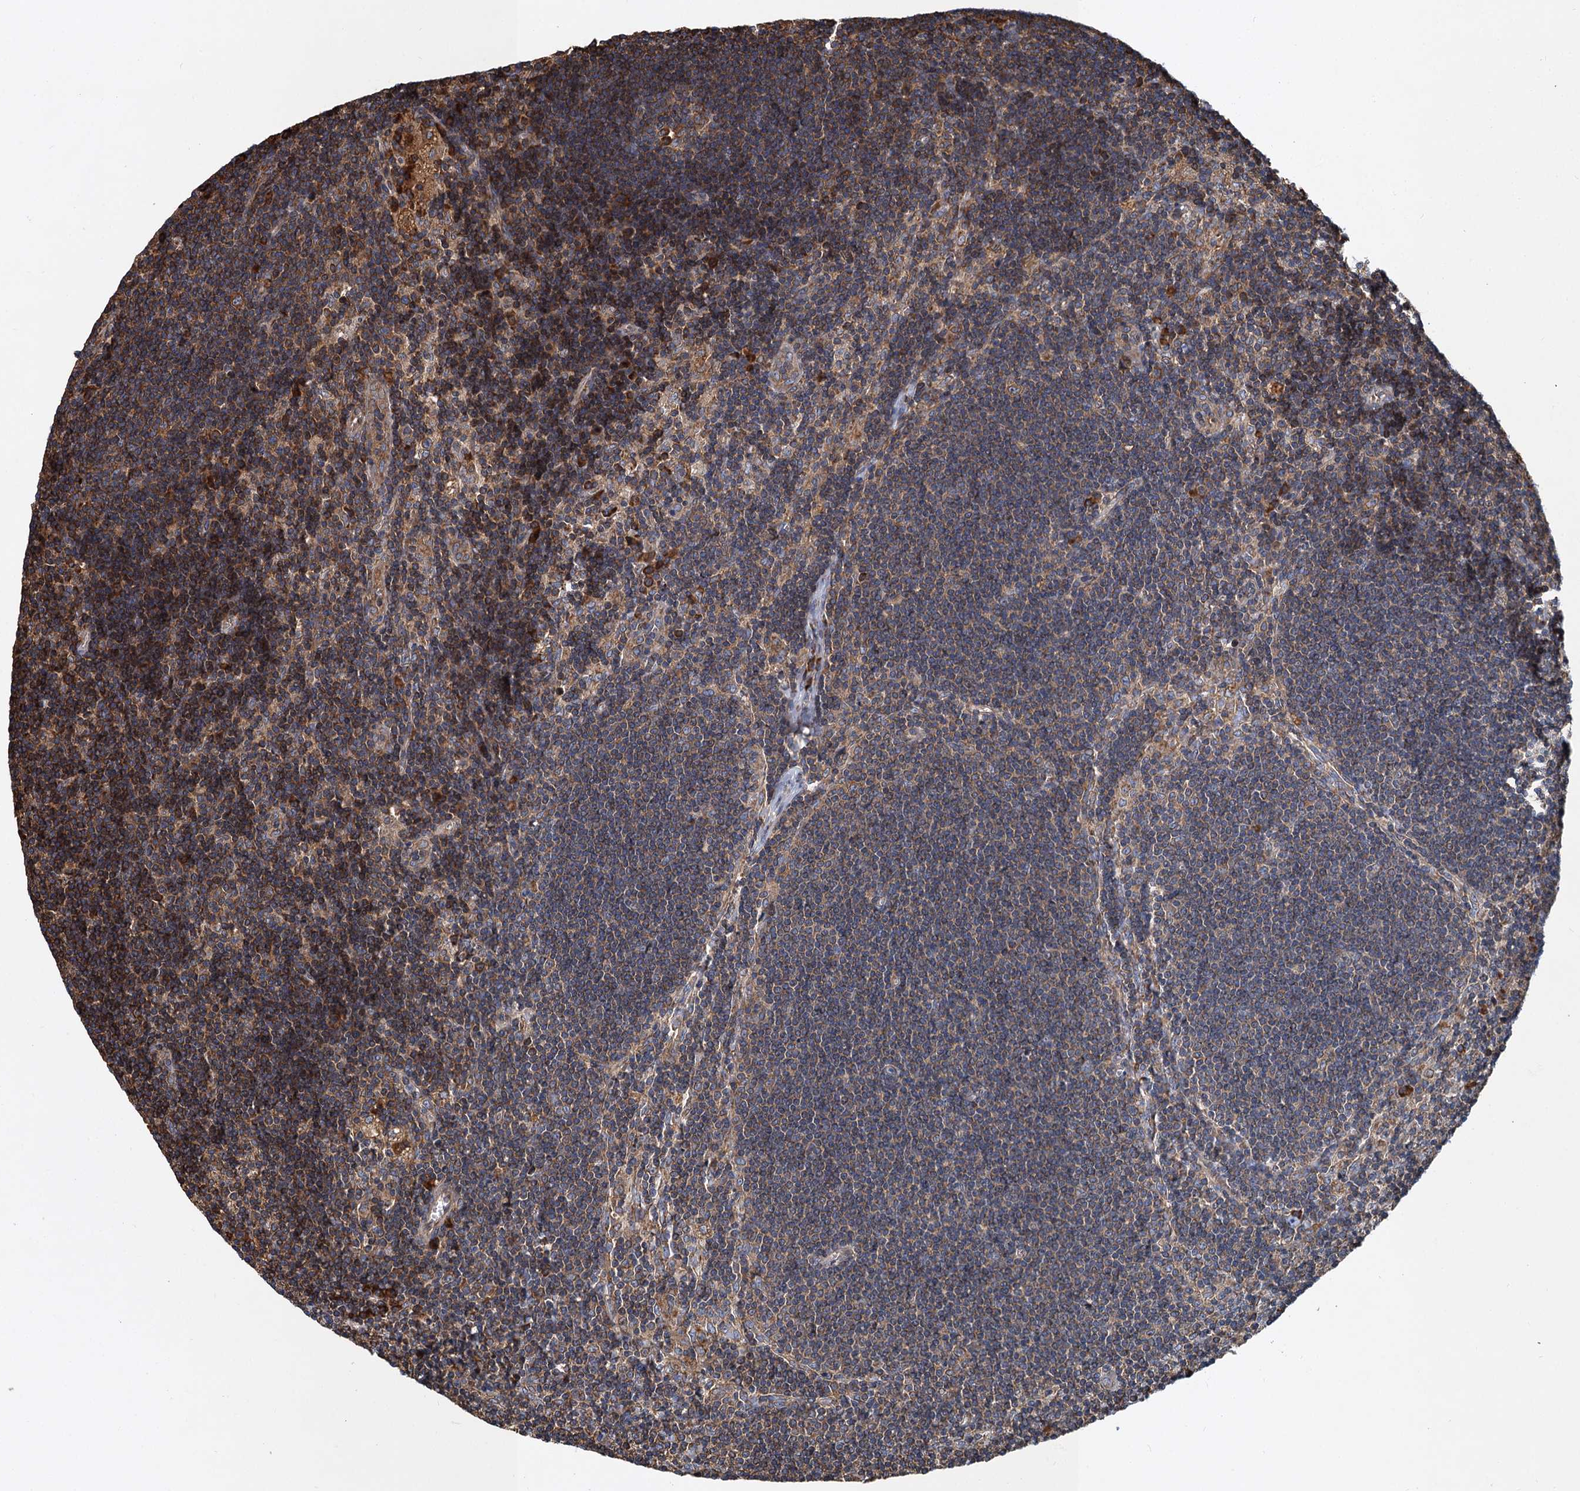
{"staining": {"intensity": "moderate", "quantity": ">75%", "location": "cytoplasmic/membranous"}, "tissue": "lymph node", "cell_type": "Non-germinal center cells", "image_type": "normal", "snomed": [{"axis": "morphology", "description": "Normal tissue, NOS"}, {"axis": "topography", "description": "Lymph node"}], "caption": "Immunohistochemistry micrograph of benign lymph node: human lymph node stained using immunohistochemistry (IHC) displays medium levels of moderate protein expression localized specifically in the cytoplasmic/membranous of non-germinal center cells, appearing as a cytoplasmic/membranous brown color.", "gene": "LINS1", "patient": {"sex": "male", "age": 24}}